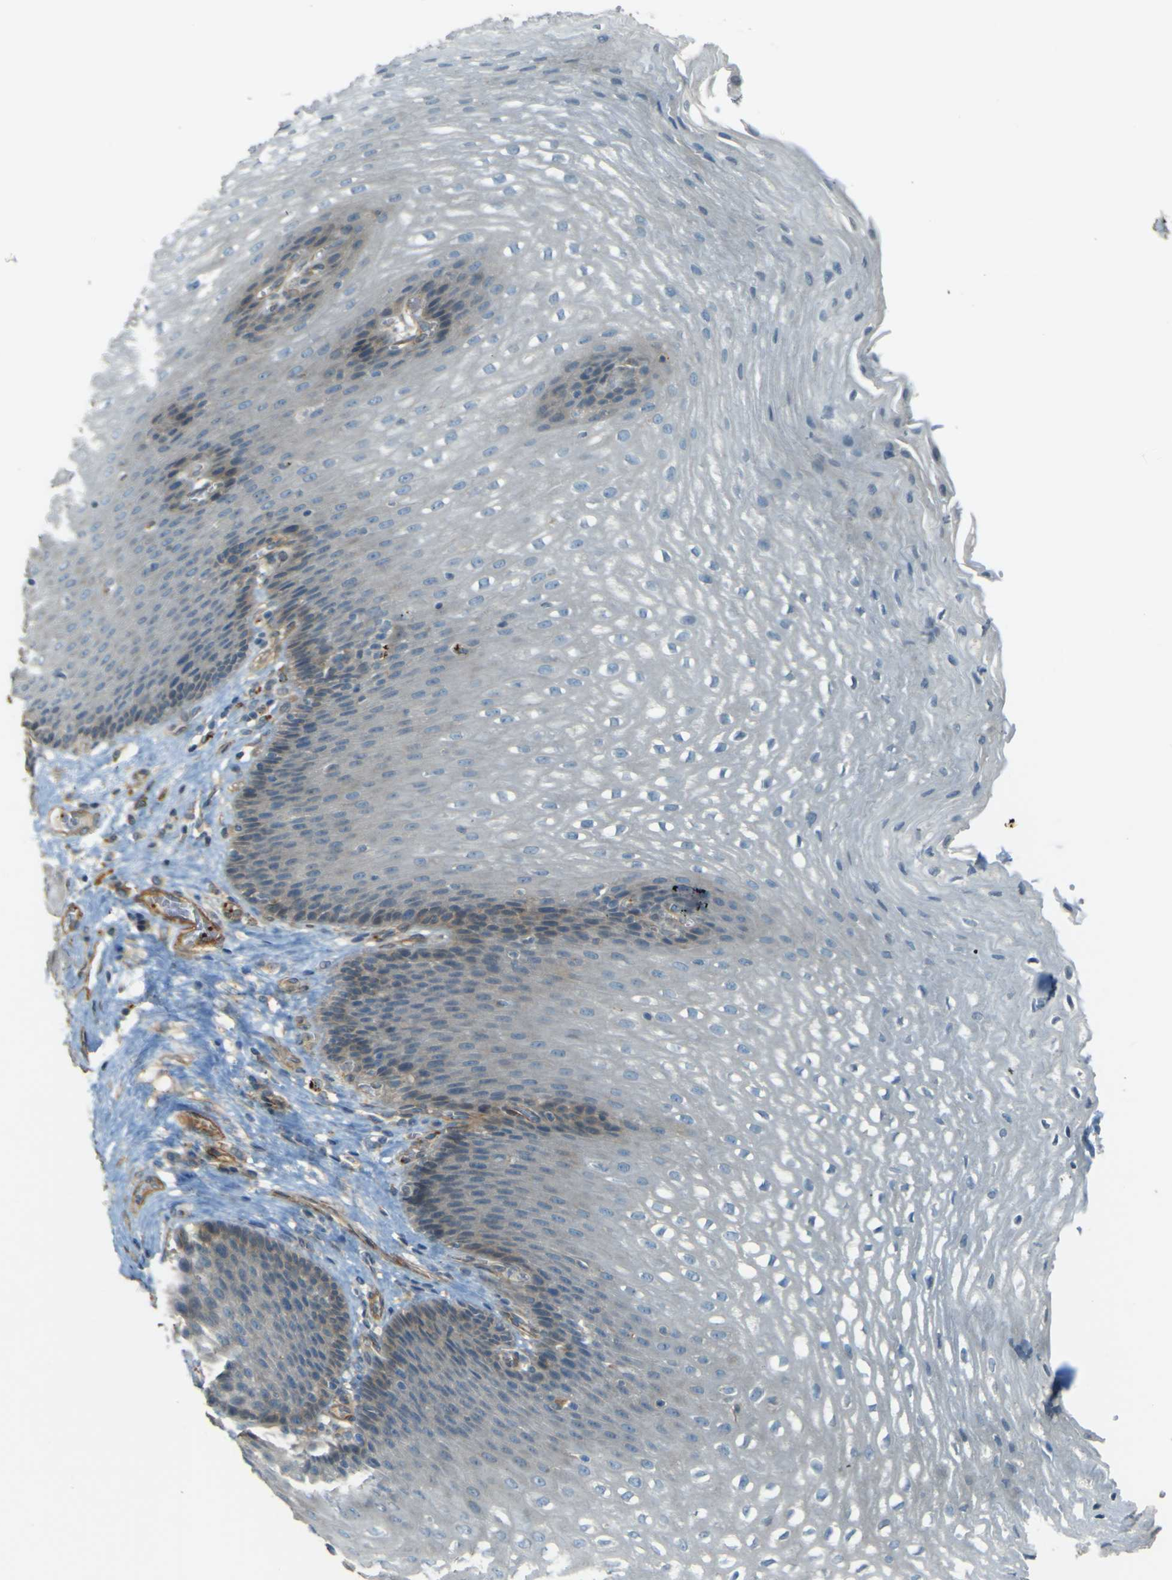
{"staining": {"intensity": "weak", "quantity": "<25%", "location": "cytoplasmic/membranous"}, "tissue": "esophagus", "cell_type": "Squamous epithelial cells", "image_type": "normal", "snomed": [{"axis": "morphology", "description": "Normal tissue, NOS"}, {"axis": "topography", "description": "Esophagus"}], "caption": "DAB immunohistochemical staining of unremarkable esophagus reveals no significant expression in squamous epithelial cells.", "gene": "NEXN", "patient": {"sex": "male", "age": 48}}